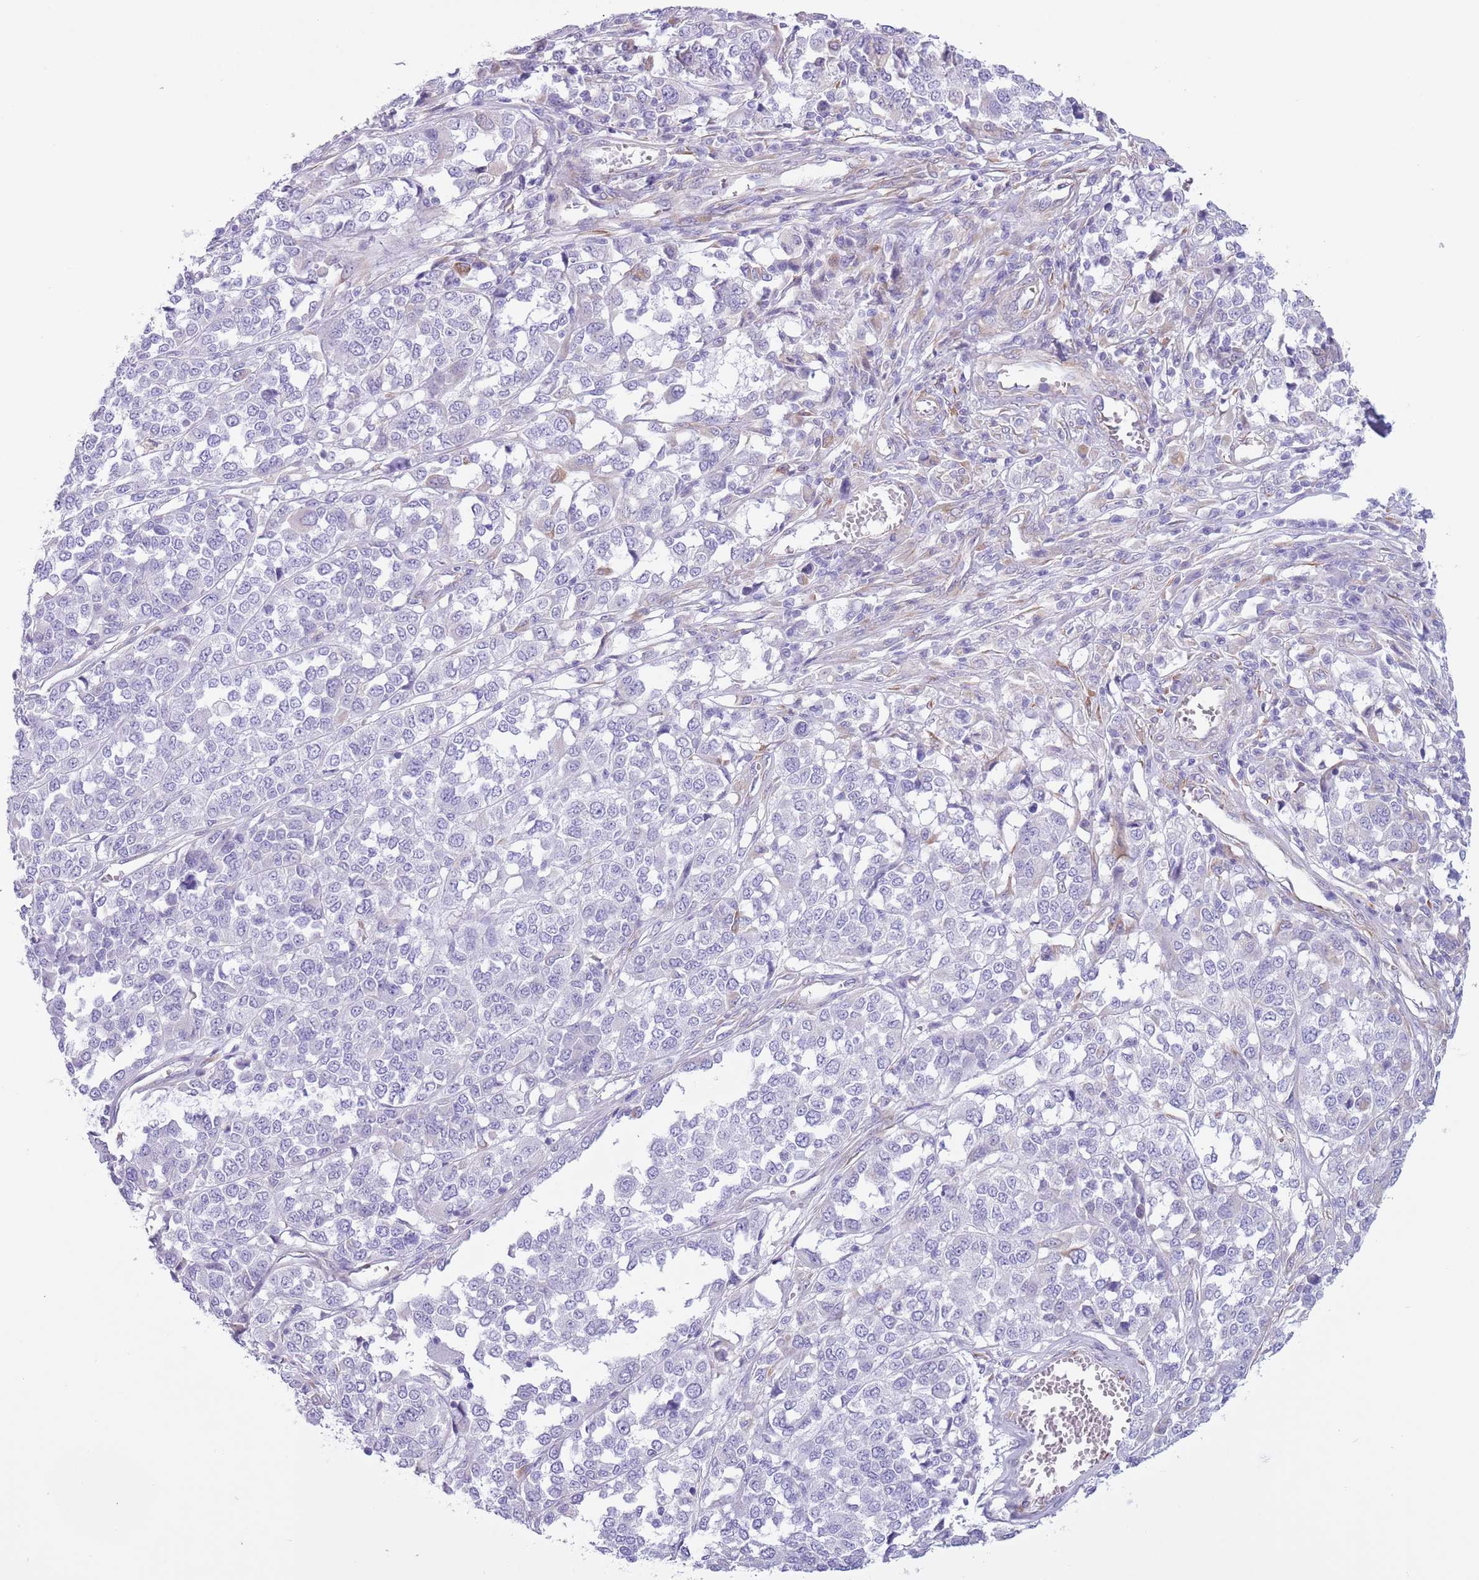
{"staining": {"intensity": "negative", "quantity": "none", "location": "none"}, "tissue": "melanoma", "cell_type": "Tumor cells", "image_type": "cancer", "snomed": [{"axis": "morphology", "description": "Malignant melanoma, Metastatic site"}, {"axis": "topography", "description": "Lymph node"}], "caption": "Immunohistochemistry (IHC) of melanoma demonstrates no staining in tumor cells.", "gene": "RBP3", "patient": {"sex": "male", "age": 44}}